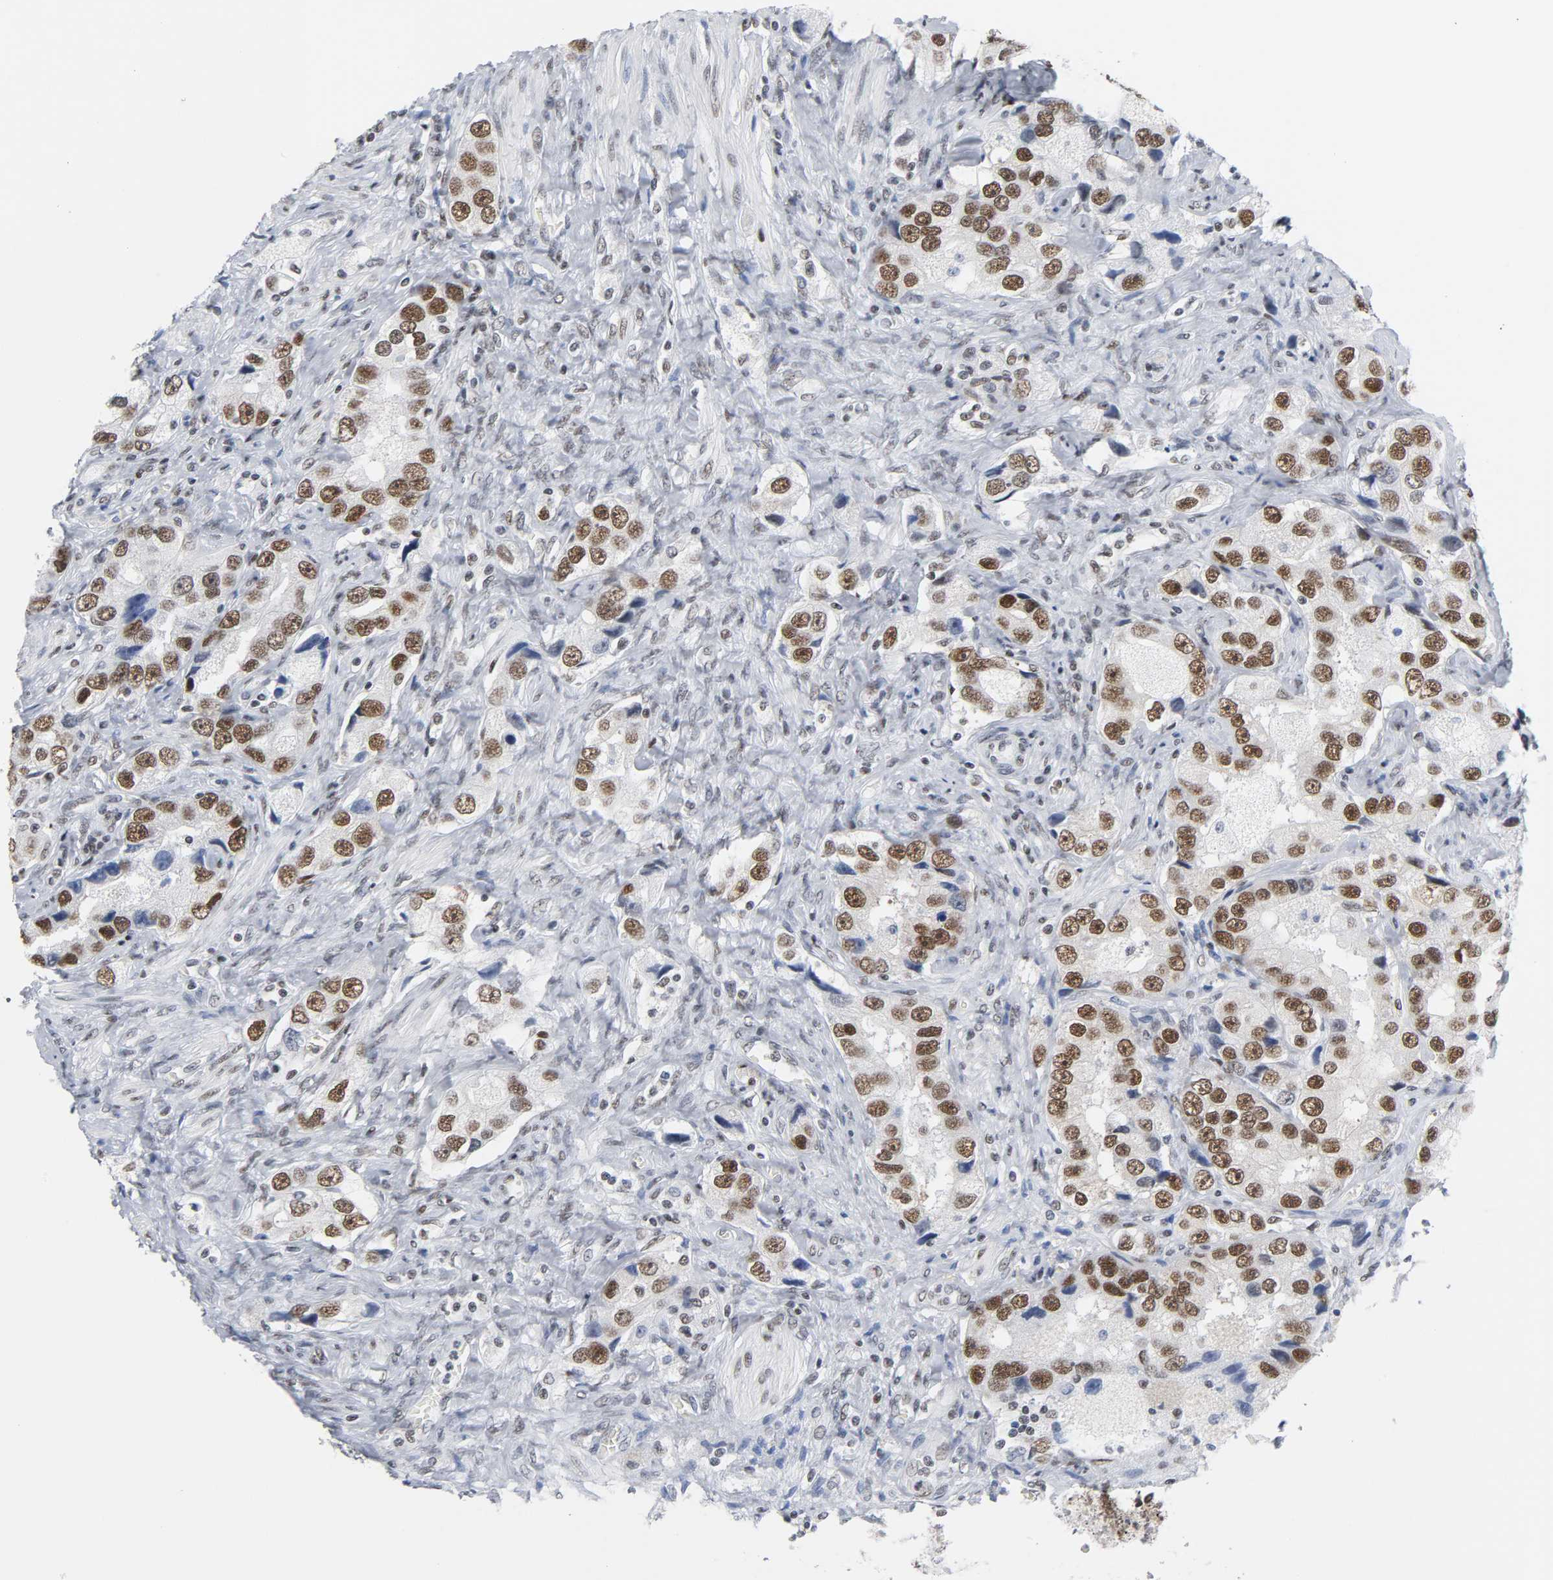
{"staining": {"intensity": "moderate", "quantity": ">75%", "location": "nuclear"}, "tissue": "prostate cancer", "cell_type": "Tumor cells", "image_type": "cancer", "snomed": [{"axis": "morphology", "description": "Adenocarcinoma, High grade"}, {"axis": "topography", "description": "Prostate"}], "caption": "Immunohistochemistry (IHC) micrograph of human prostate cancer stained for a protein (brown), which shows medium levels of moderate nuclear expression in about >75% of tumor cells.", "gene": "CSTF2", "patient": {"sex": "male", "age": 63}}